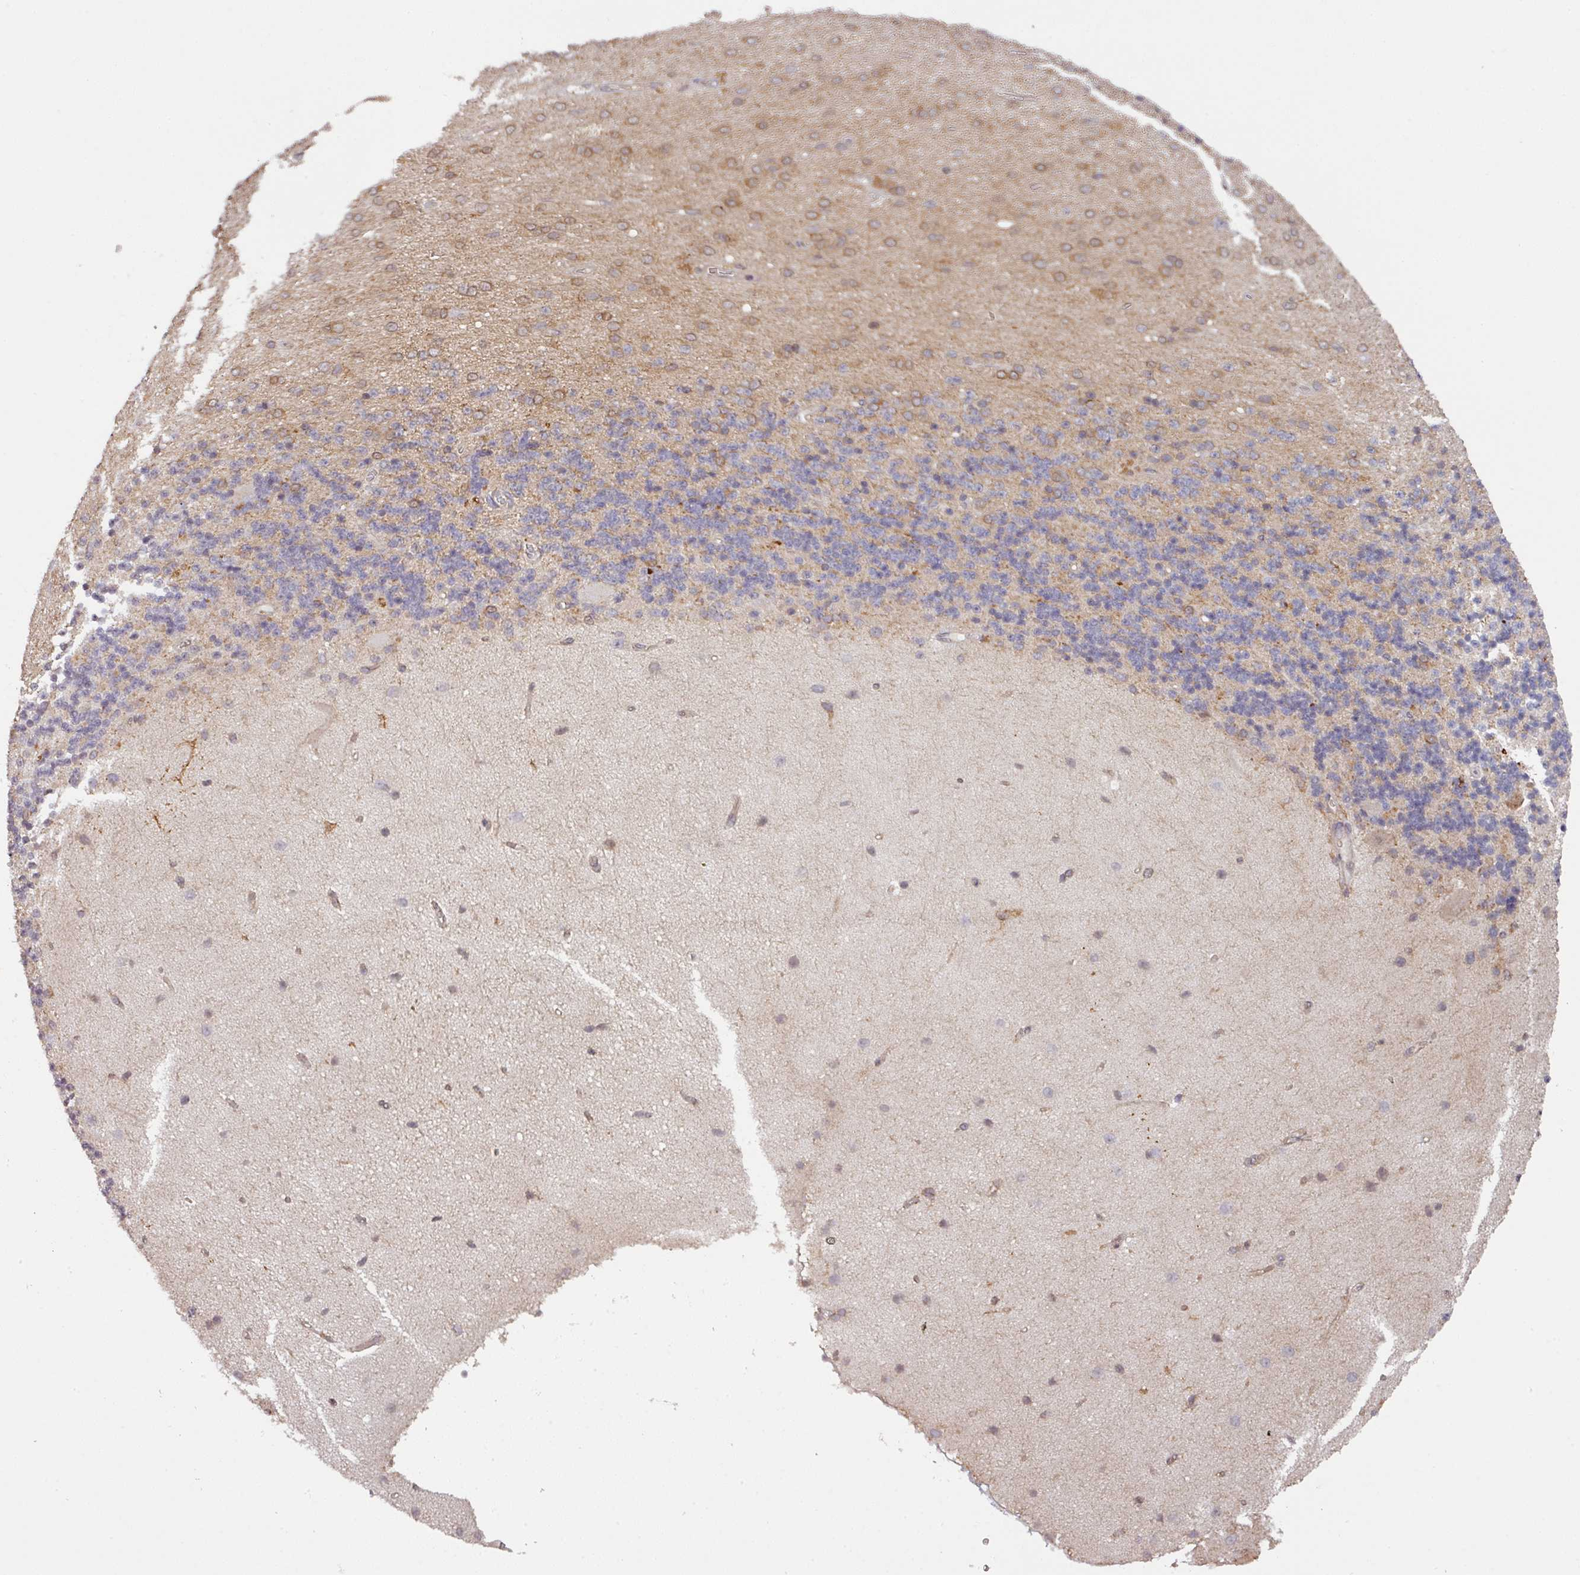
{"staining": {"intensity": "moderate", "quantity": "<25%", "location": "cytoplasmic/membranous"}, "tissue": "cerebellum", "cell_type": "Cells in granular layer", "image_type": "normal", "snomed": [{"axis": "morphology", "description": "Normal tissue, NOS"}, {"axis": "topography", "description": "Cerebellum"}], "caption": "Immunohistochemistry staining of unremarkable cerebellum, which displays low levels of moderate cytoplasmic/membranous positivity in approximately <25% of cells in granular layer indicating moderate cytoplasmic/membranous protein expression. The staining was performed using DAB (3,3'-diaminobenzidine) (brown) for protein detection and nuclei were counterstained in hematoxylin (blue).", "gene": "CYFIP2", "patient": {"sex": "female", "age": 29}}